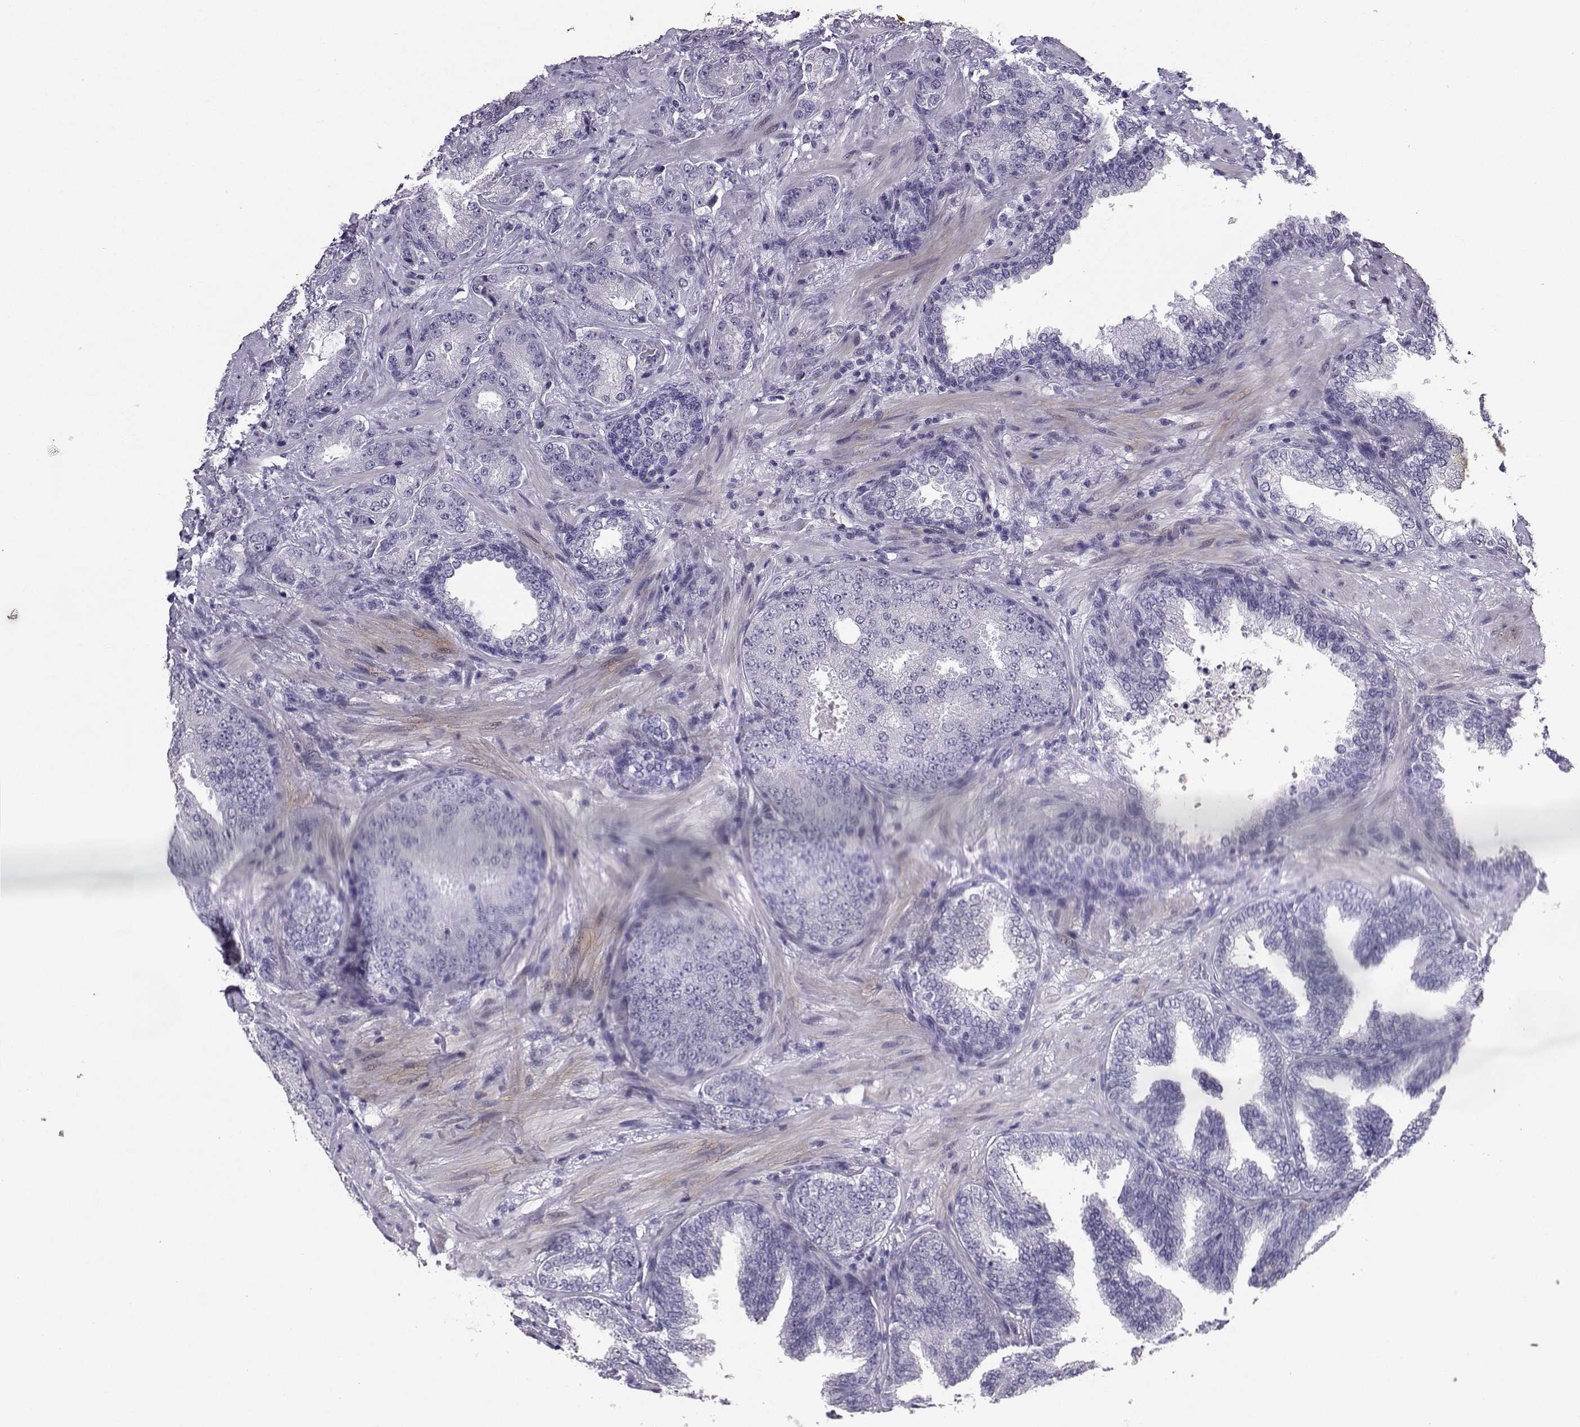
{"staining": {"intensity": "negative", "quantity": "none", "location": "none"}, "tissue": "prostate cancer", "cell_type": "Tumor cells", "image_type": "cancer", "snomed": [{"axis": "morphology", "description": "Adenocarcinoma, Low grade"}, {"axis": "topography", "description": "Prostate"}], "caption": "This is an IHC photomicrograph of human prostate cancer. There is no staining in tumor cells.", "gene": "CARTPT", "patient": {"sex": "male", "age": 68}}